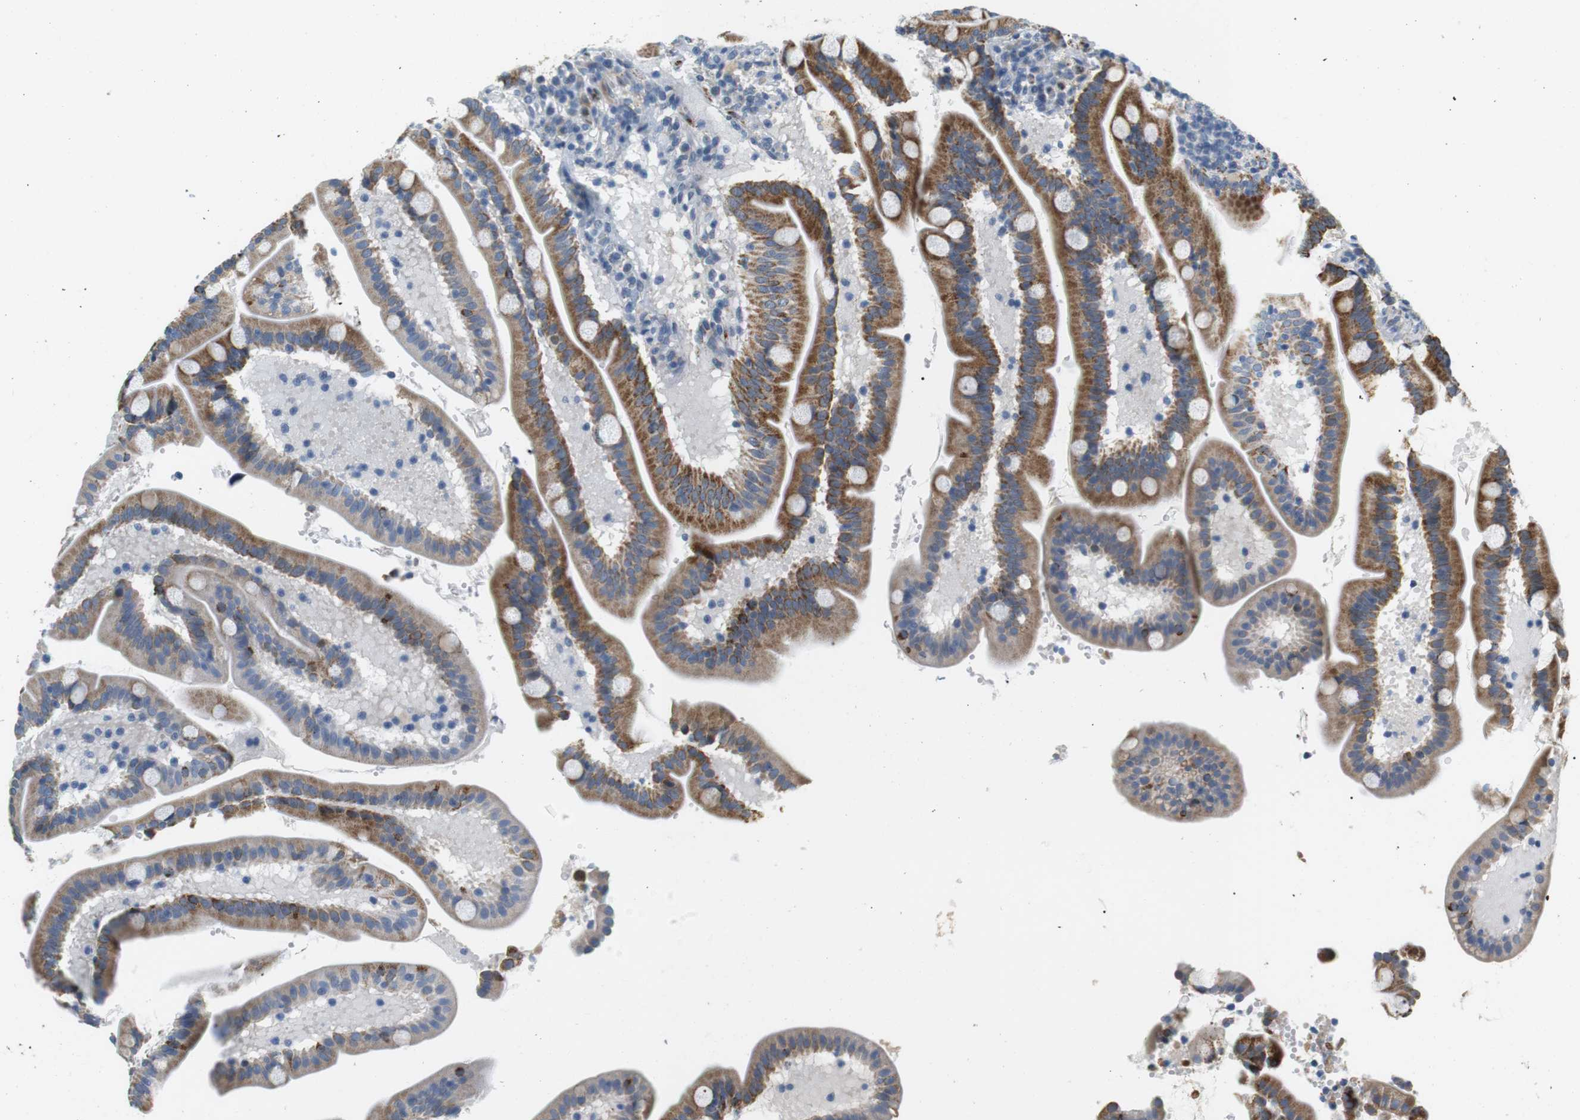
{"staining": {"intensity": "moderate", "quantity": ">75%", "location": "cytoplasmic/membranous"}, "tissue": "duodenum", "cell_type": "Glandular cells", "image_type": "normal", "snomed": [{"axis": "morphology", "description": "Normal tissue, NOS"}, {"axis": "topography", "description": "Duodenum"}], "caption": "An image showing moderate cytoplasmic/membranous staining in about >75% of glandular cells in normal duodenum, as visualized by brown immunohistochemical staining.", "gene": "CD300E", "patient": {"sex": "male", "age": 54}}